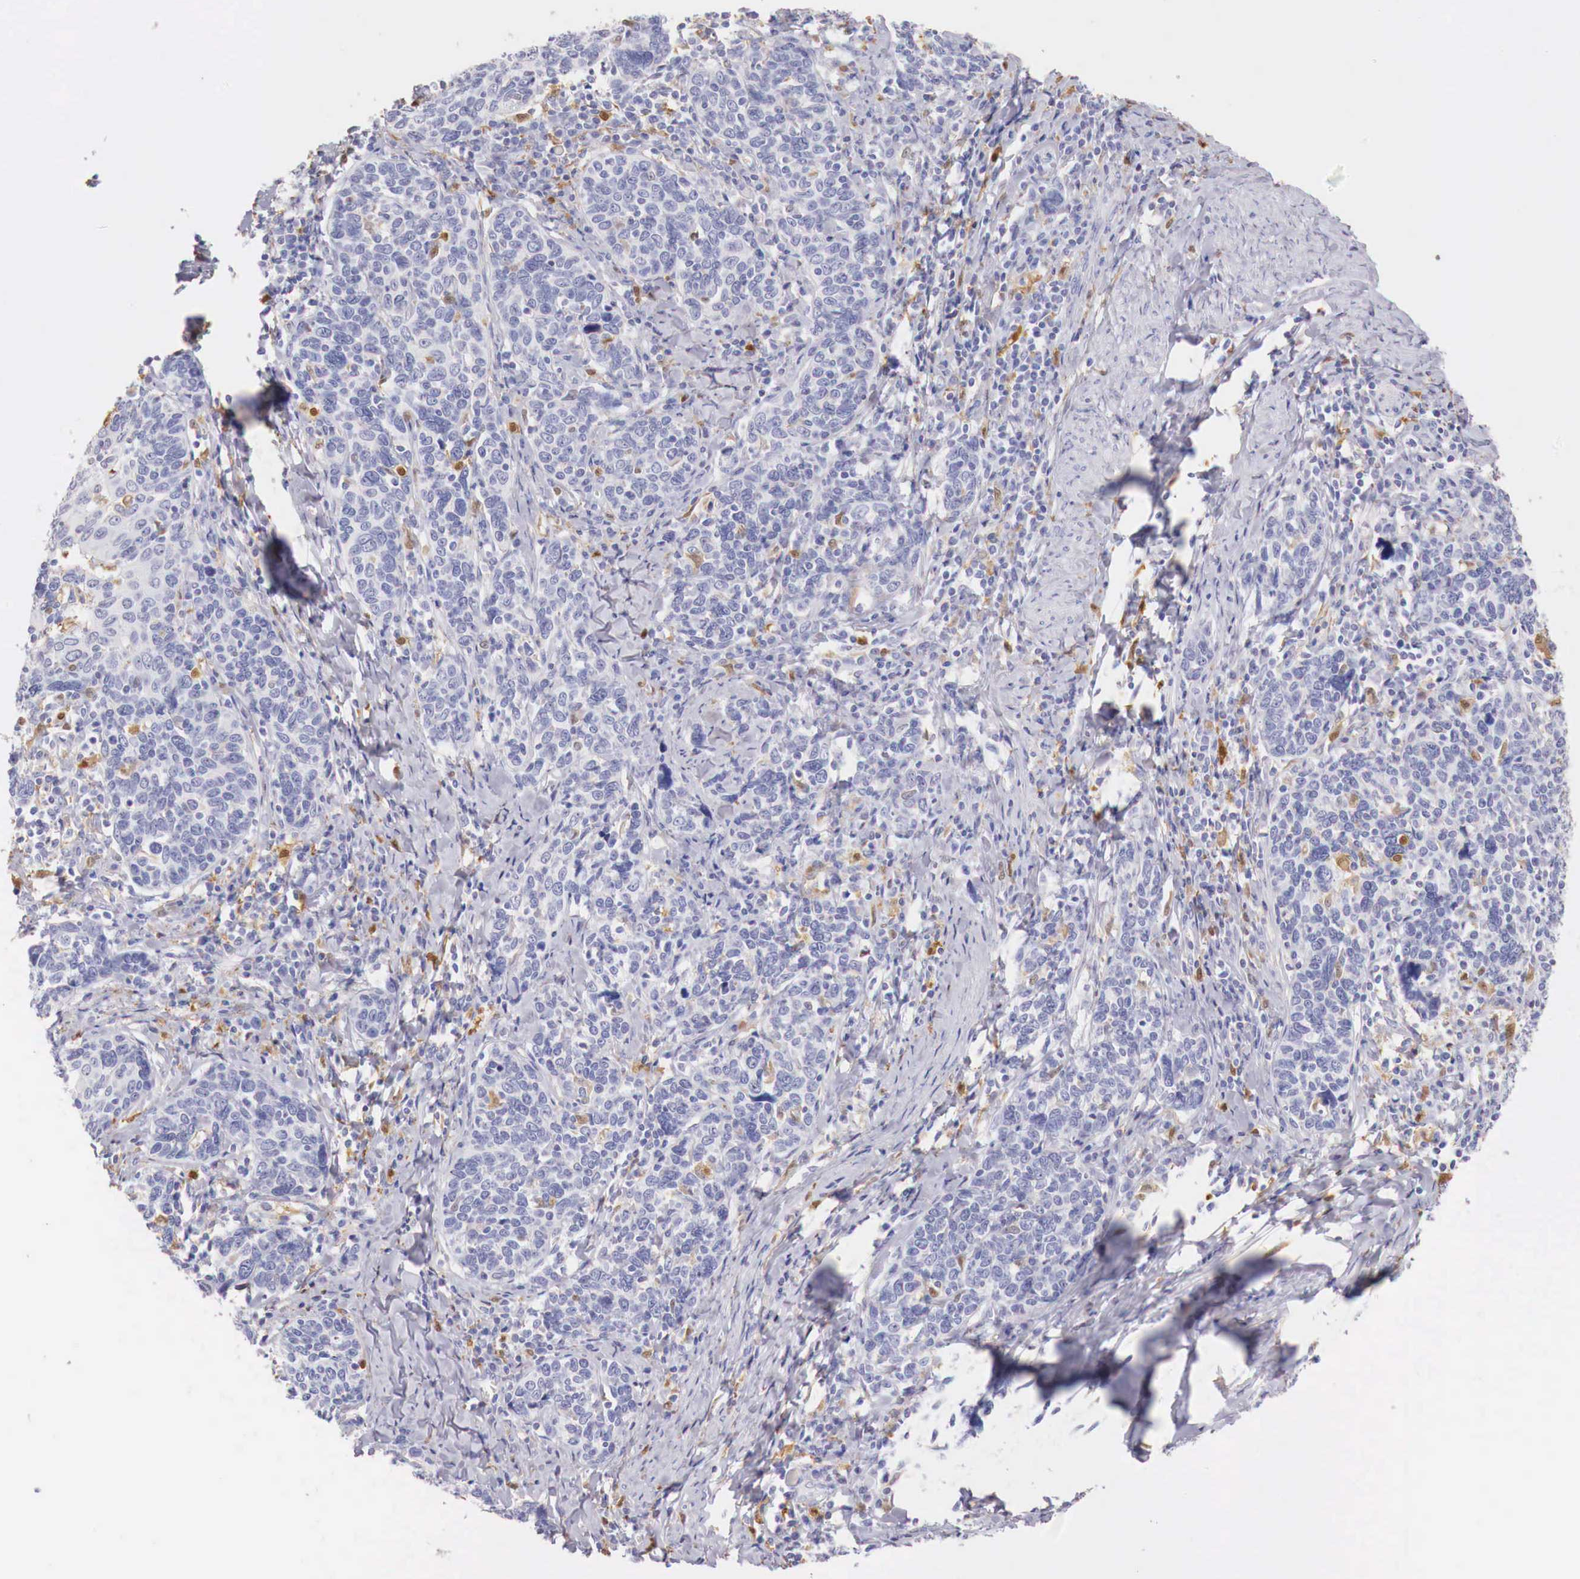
{"staining": {"intensity": "negative", "quantity": "none", "location": "none"}, "tissue": "cervical cancer", "cell_type": "Tumor cells", "image_type": "cancer", "snomed": [{"axis": "morphology", "description": "Squamous cell carcinoma, NOS"}, {"axis": "topography", "description": "Cervix"}], "caption": "This is an immunohistochemistry (IHC) micrograph of cervical squamous cell carcinoma. There is no staining in tumor cells.", "gene": "RENBP", "patient": {"sex": "female", "age": 41}}